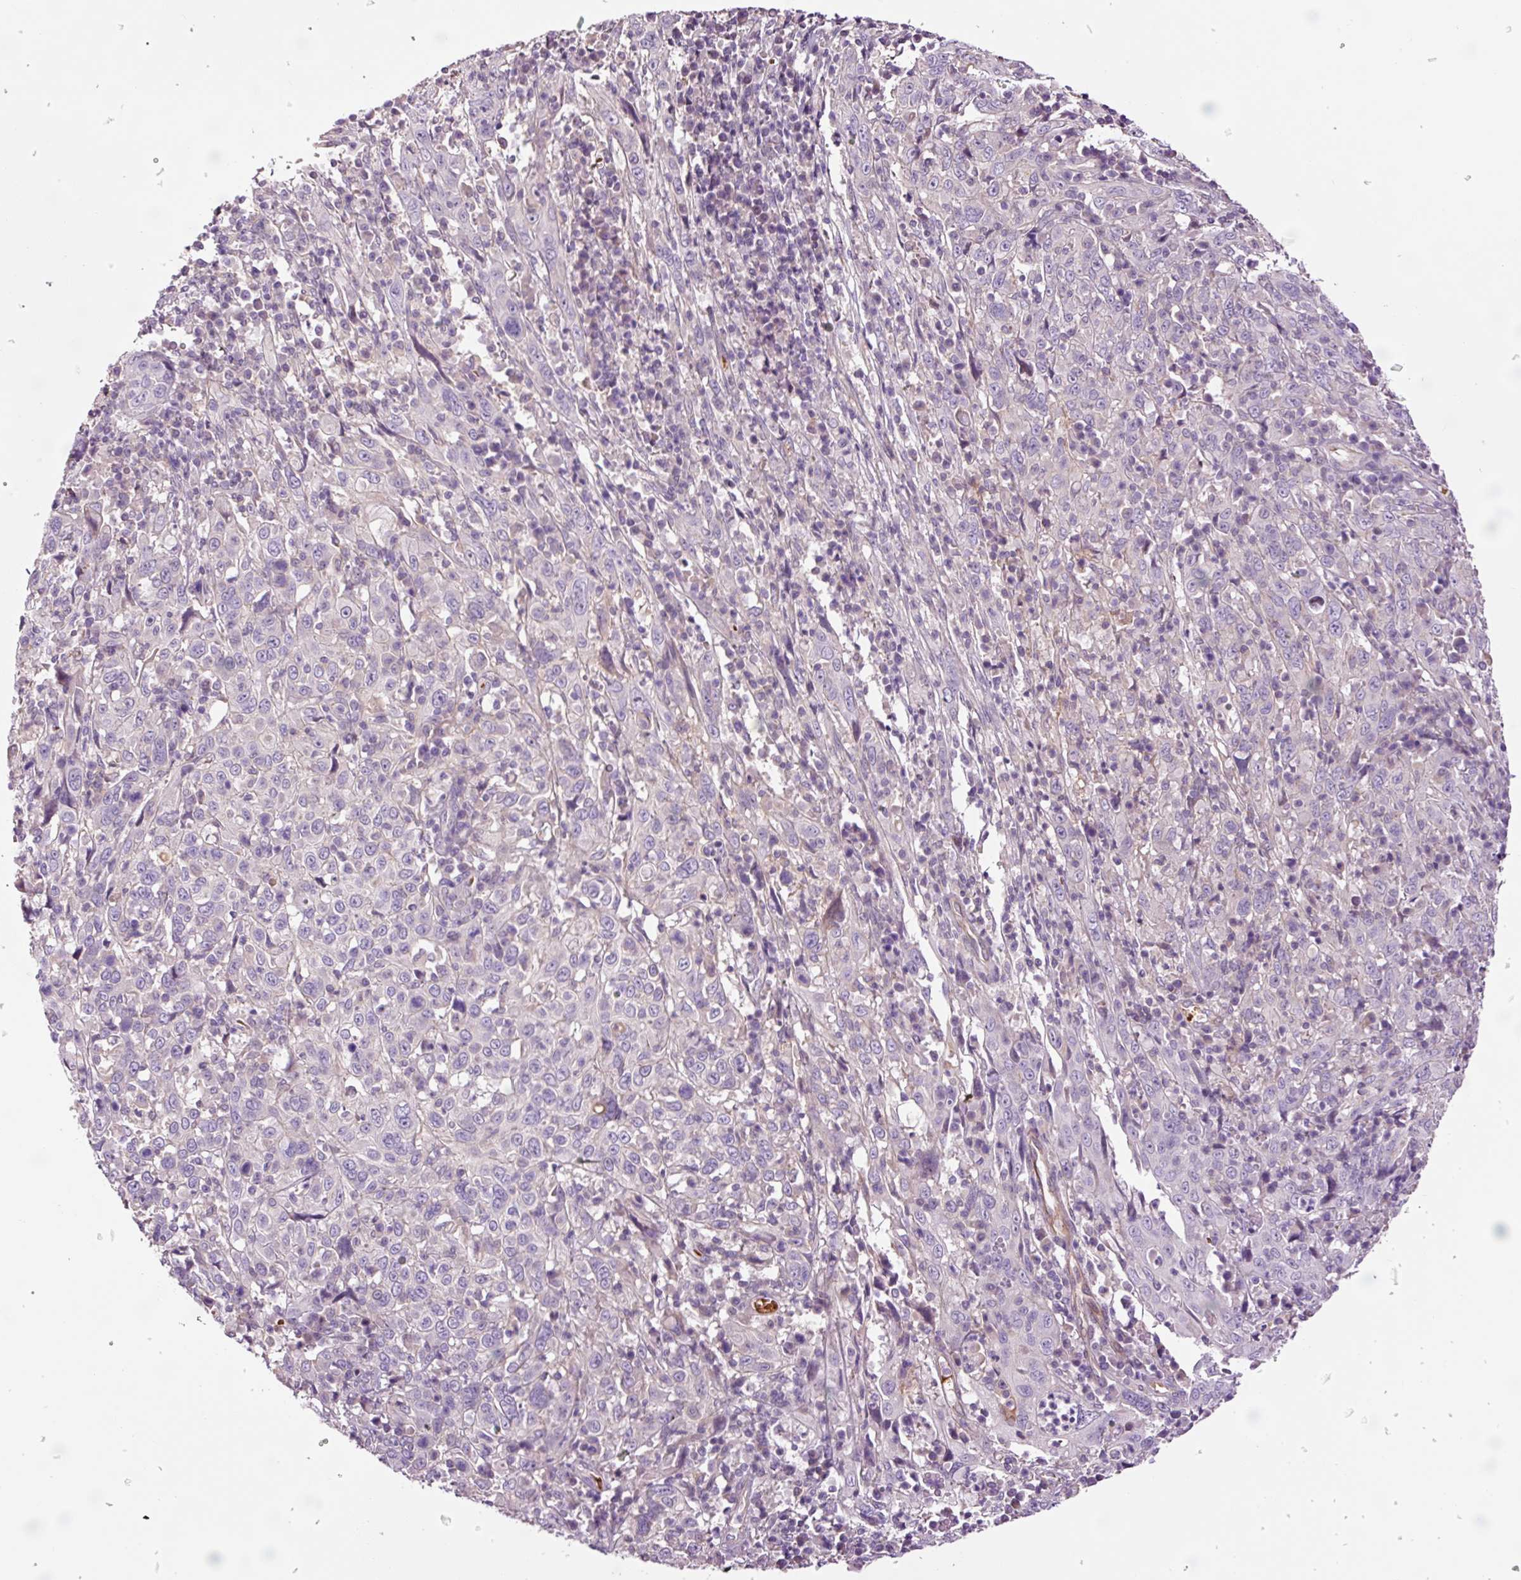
{"staining": {"intensity": "negative", "quantity": "none", "location": "none"}, "tissue": "cervical cancer", "cell_type": "Tumor cells", "image_type": "cancer", "snomed": [{"axis": "morphology", "description": "Squamous cell carcinoma, NOS"}, {"axis": "topography", "description": "Cervix"}], "caption": "Tumor cells show no significant staining in squamous cell carcinoma (cervical).", "gene": "TMEM235", "patient": {"sex": "female", "age": 46}}